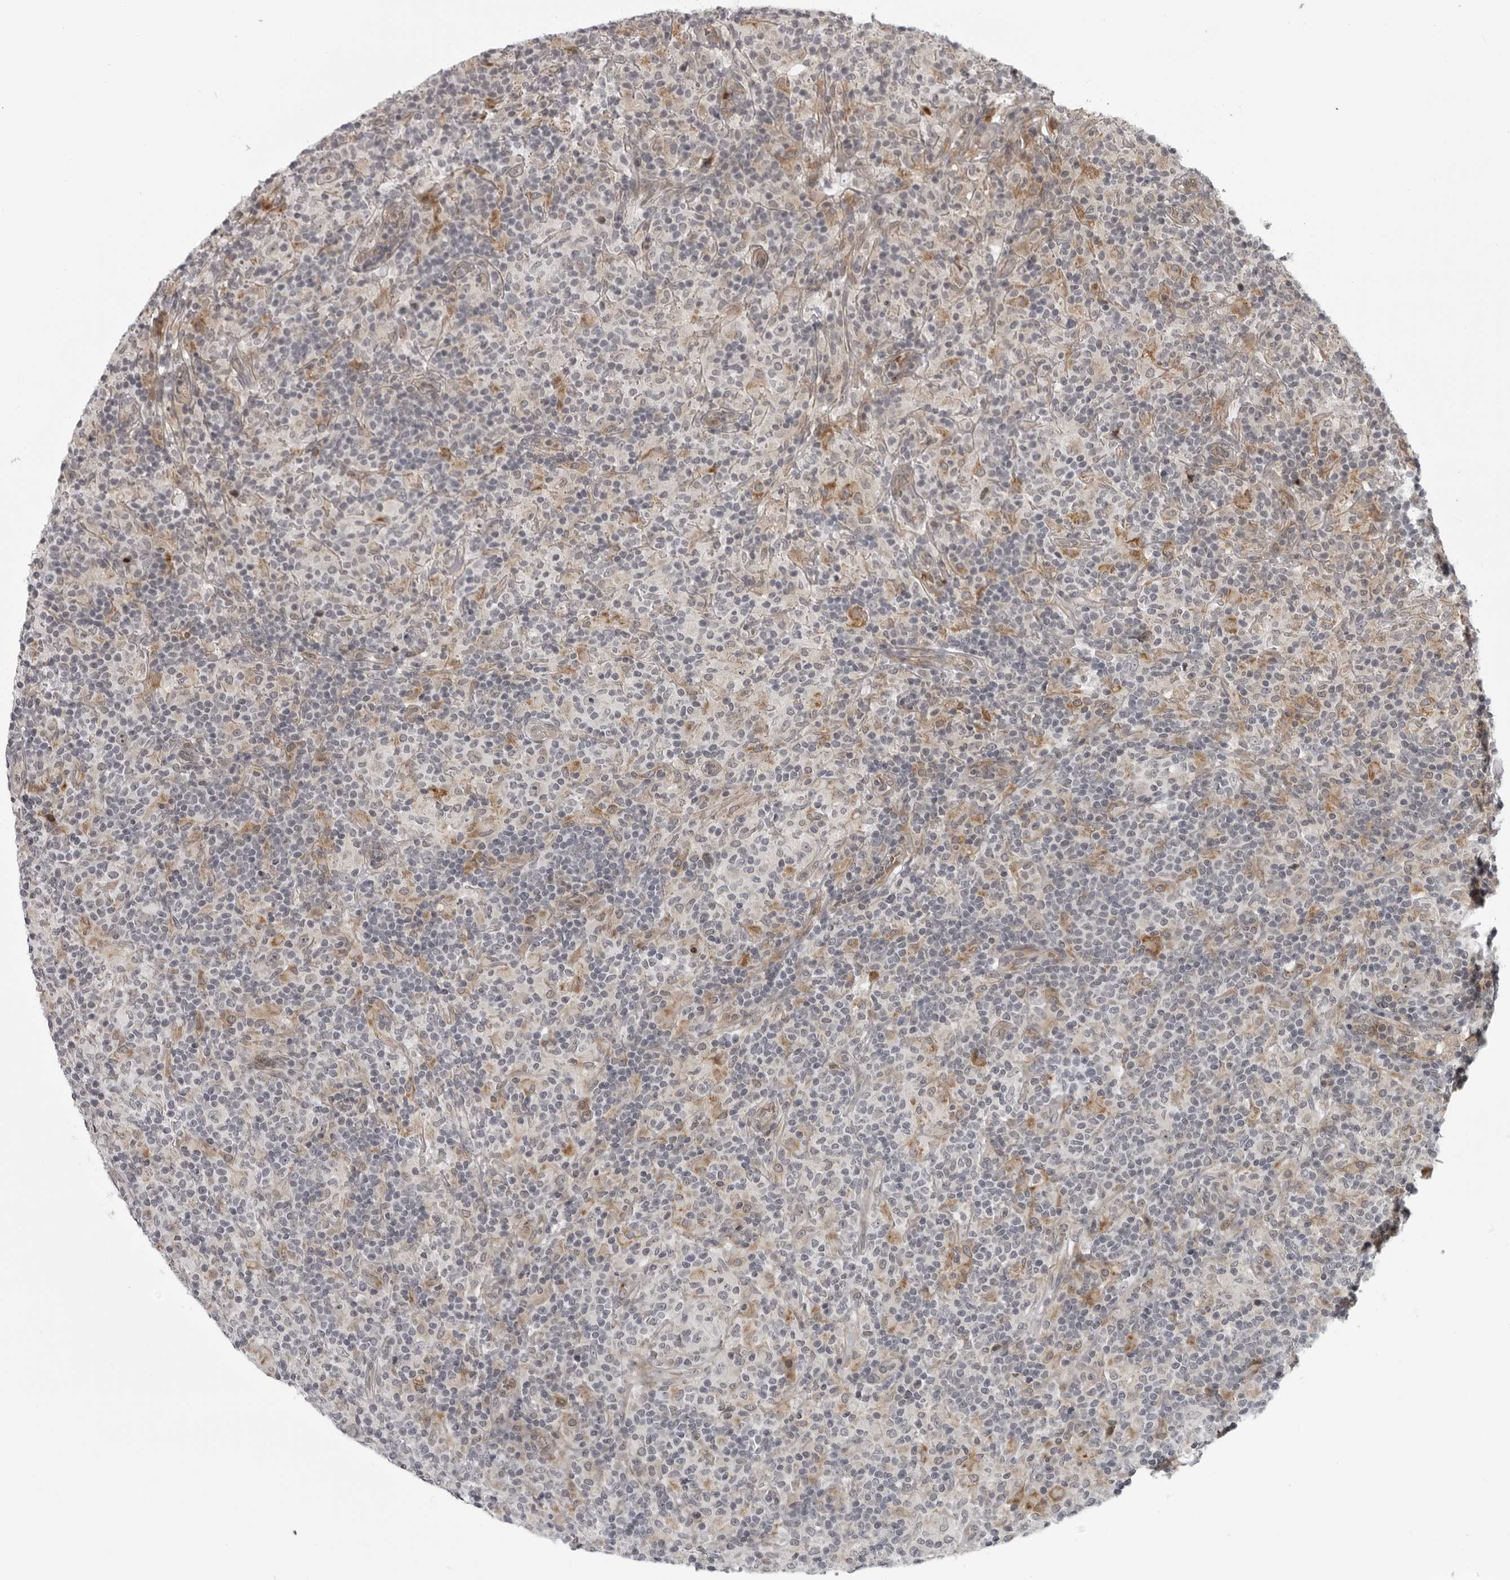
{"staining": {"intensity": "negative", "quantity": "none", "location": "none"}, "tissue": "lymphoma", "cell_type": "Tumor cells", "image_type": "cancer", "snomed": [{"axis": "morphology", "description": "Hodgkin's disease, NOS"}, {"axis": "topography", "description": "Lymph node"}], "caption": "Immunohistochemistry photomicrograph of human lymphoma stained for a protein (brown), which shows no expression in tumor cells. (DAB (3,3'-diaminobenzidine) immunohistochemistry visualized using brightfield microscopy, high magnification).", "gene": "THOP1", "patient": {"sex": "male", "age": 70}}